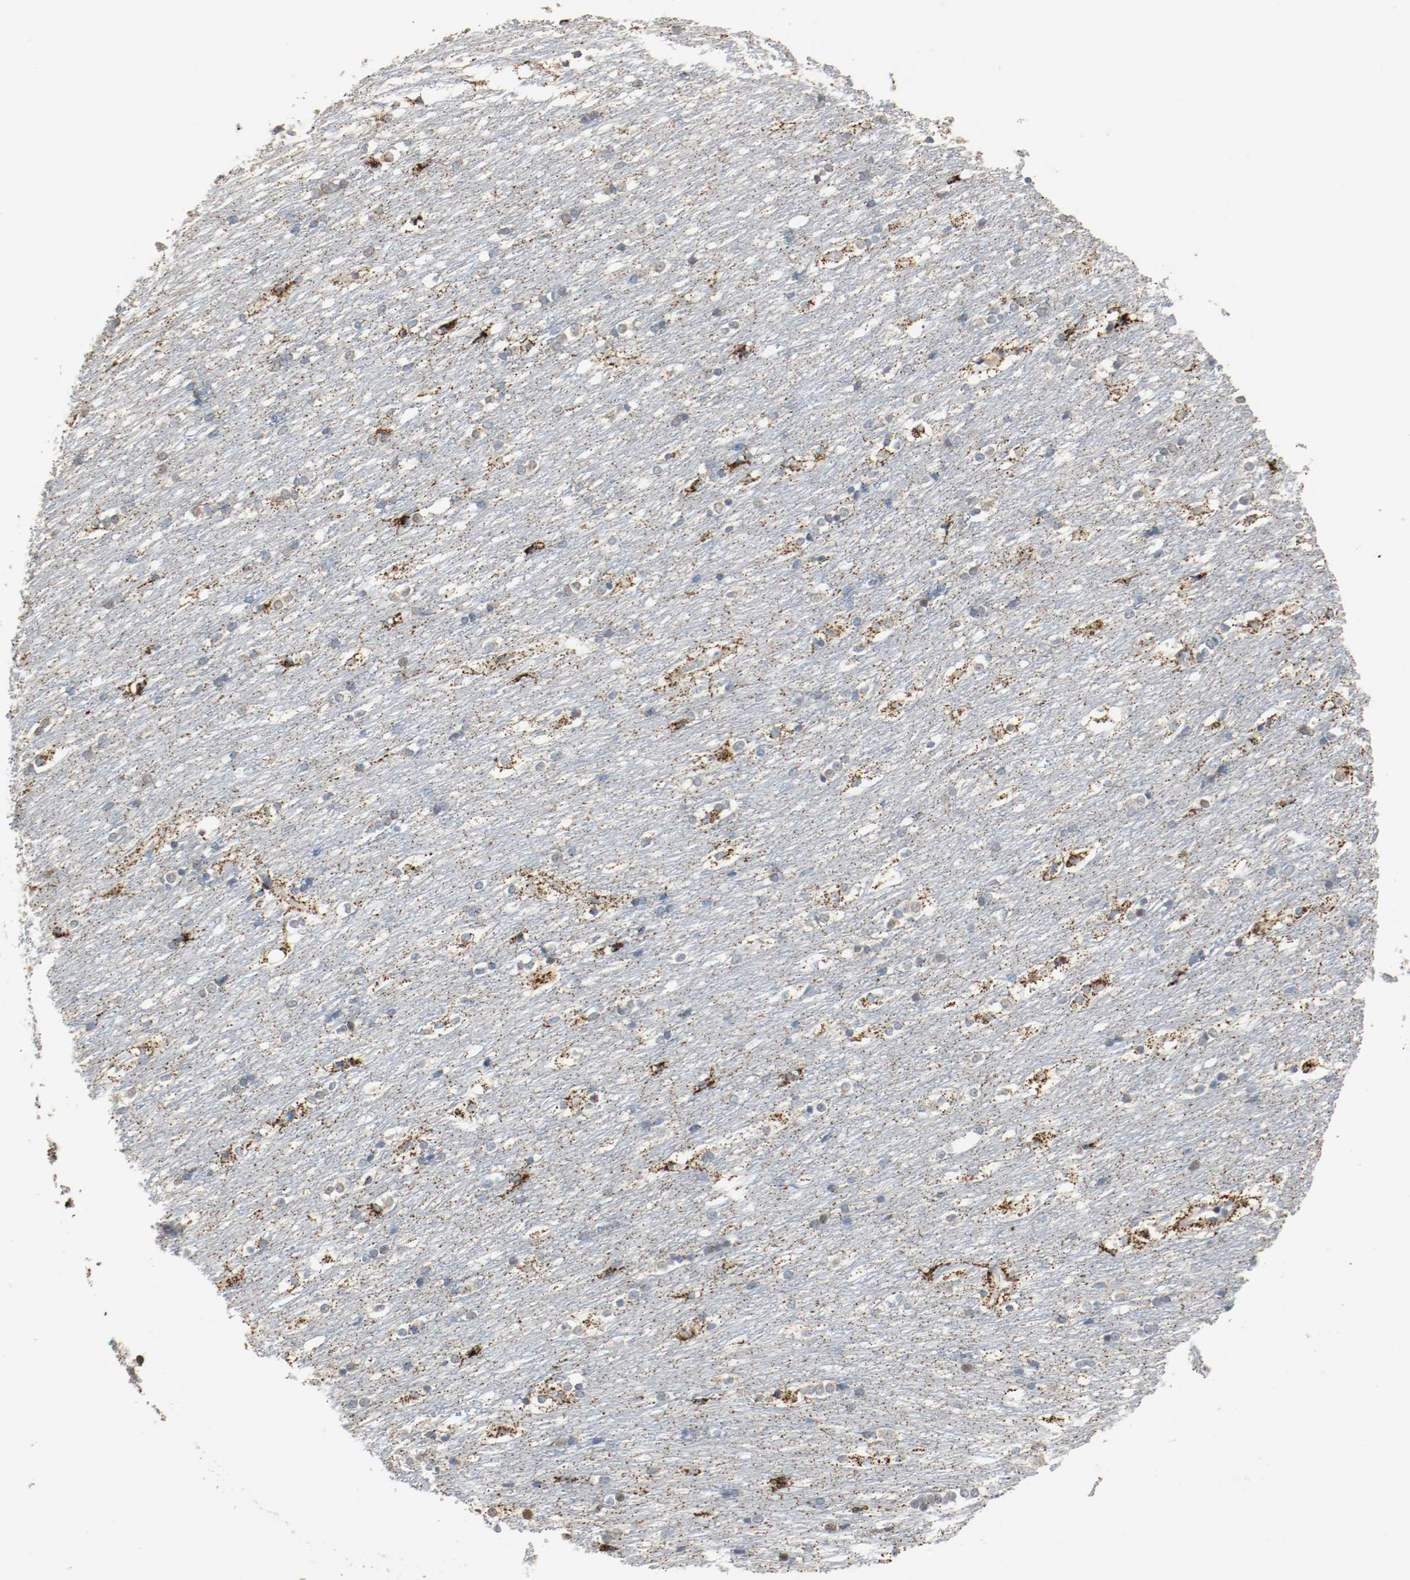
{"staining": {"intensity": "strong", "quantity": "25%-75%", "location": "cytoplasmic/membranous,nuclear"}, "tissue": "caudate", "cell_type": "Glial cells", "image_type": "normal", "snomed": [{"axis": "morphology", "description": "Normal tissue, NOS"}, {"axis": "topography", "description": "Lateral ventricle wall"}], "caption": "Protein positivity by immunohistochemistry (IHC) reveals strong cytoplasmic/membranous,nuclear staining in approximately 25%-75% of glial cells in unremarkable caudate. (brown staining indicates protein expression, while blue staining denotes nuclei).", "gene": "ALDH4A1", "patient": {"sex": "female", "age": 19}}